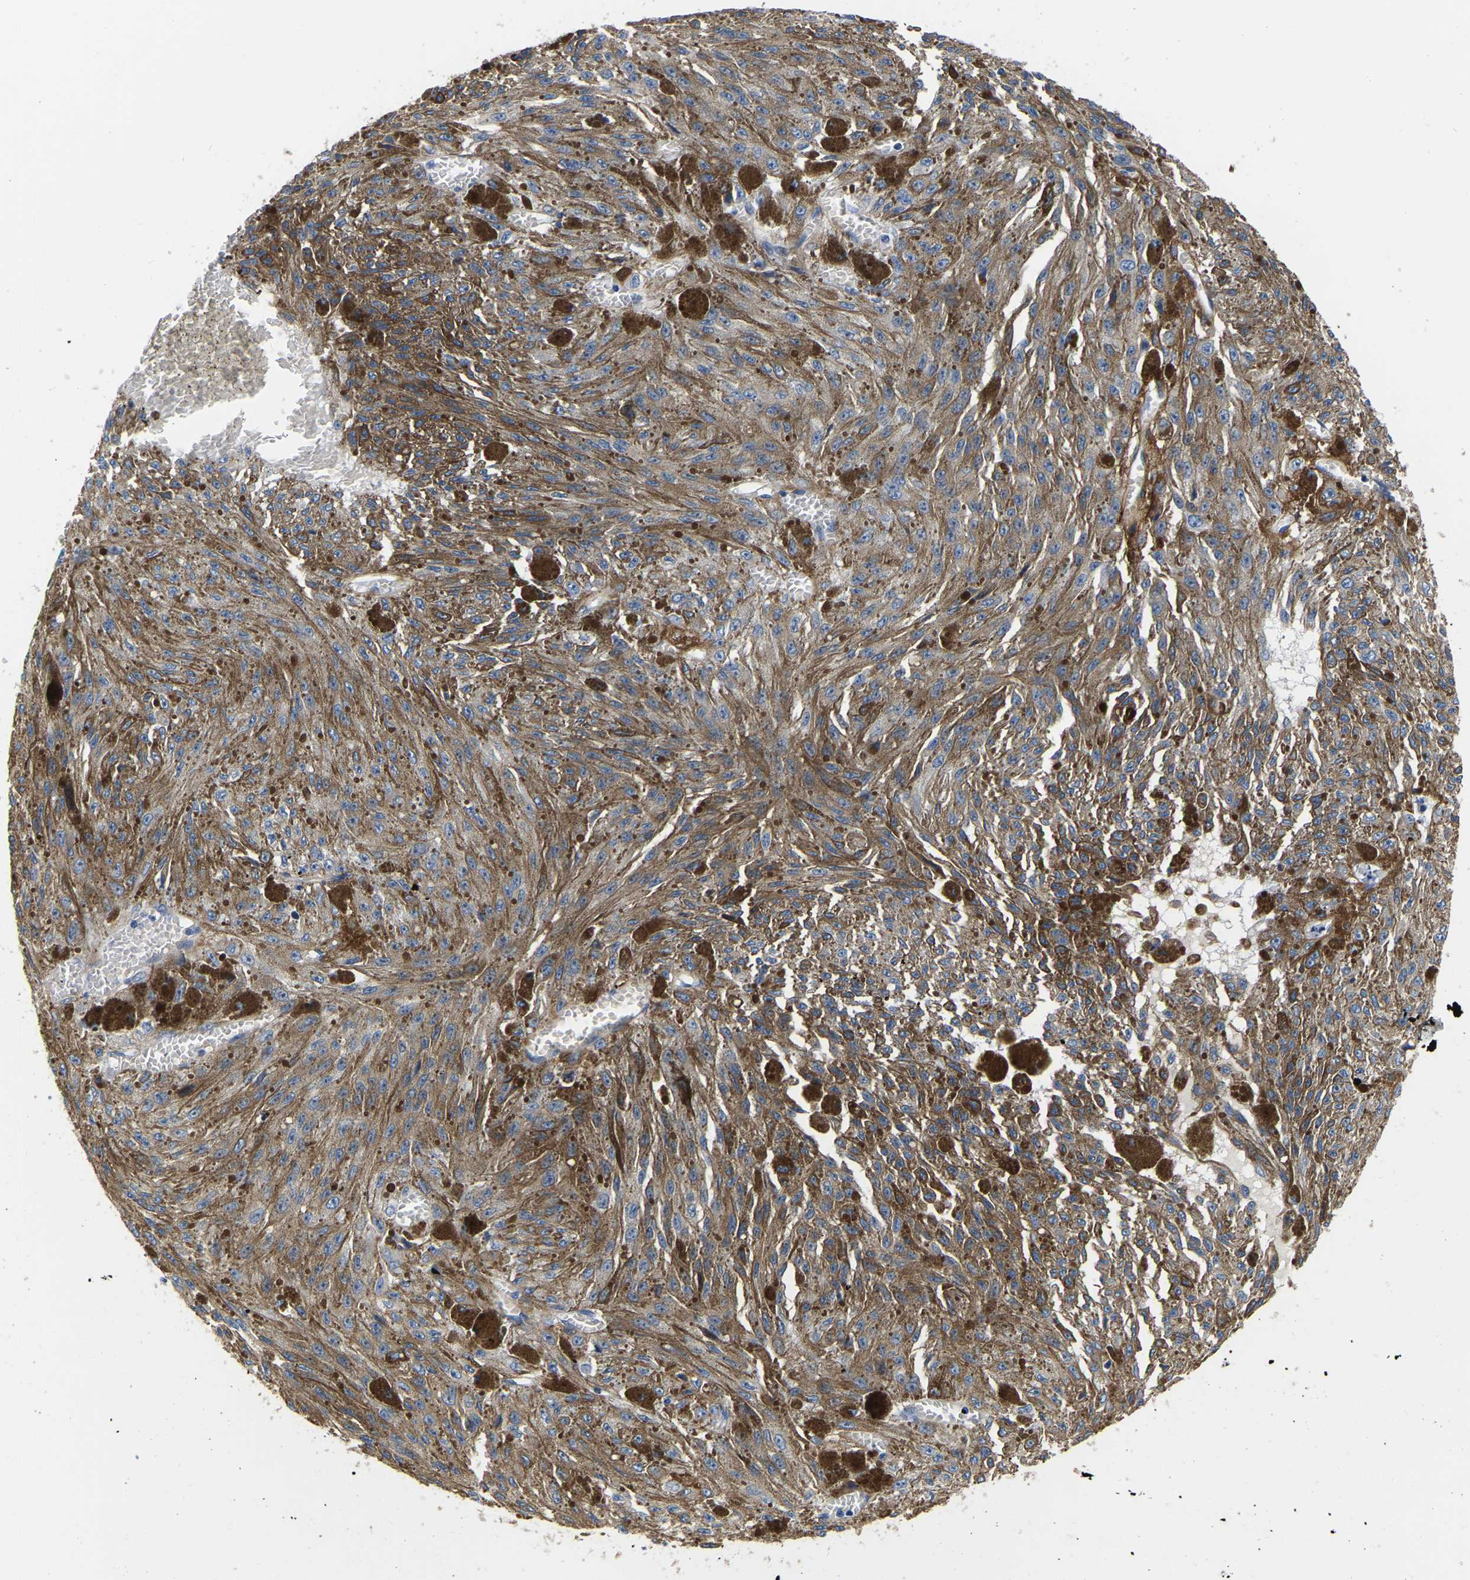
{"staining": {"intensity": "moderate", "quantity": ">75%", "location": "cytoplasmic/membranous"}, "tissue": "melanoma", "cell_type": "Tumor cells", "image_type": "cancer", "snomed": [{"axis": "morphology", "description": "Malignant melanoma, NOS"}, {"axis": "topography", "description": "Other"}], "caption": "Melanoma tissue reveals moderate cytoplasmic/membranous expression in approximately >75% of tumor cells The protein of interest is stained brown, and the nuclei are stained in blue (DAB IHC with brightfield microscopy, high magnification).", "gene": "COL6A1", "patient": {"sex": "male", "age": 79}}